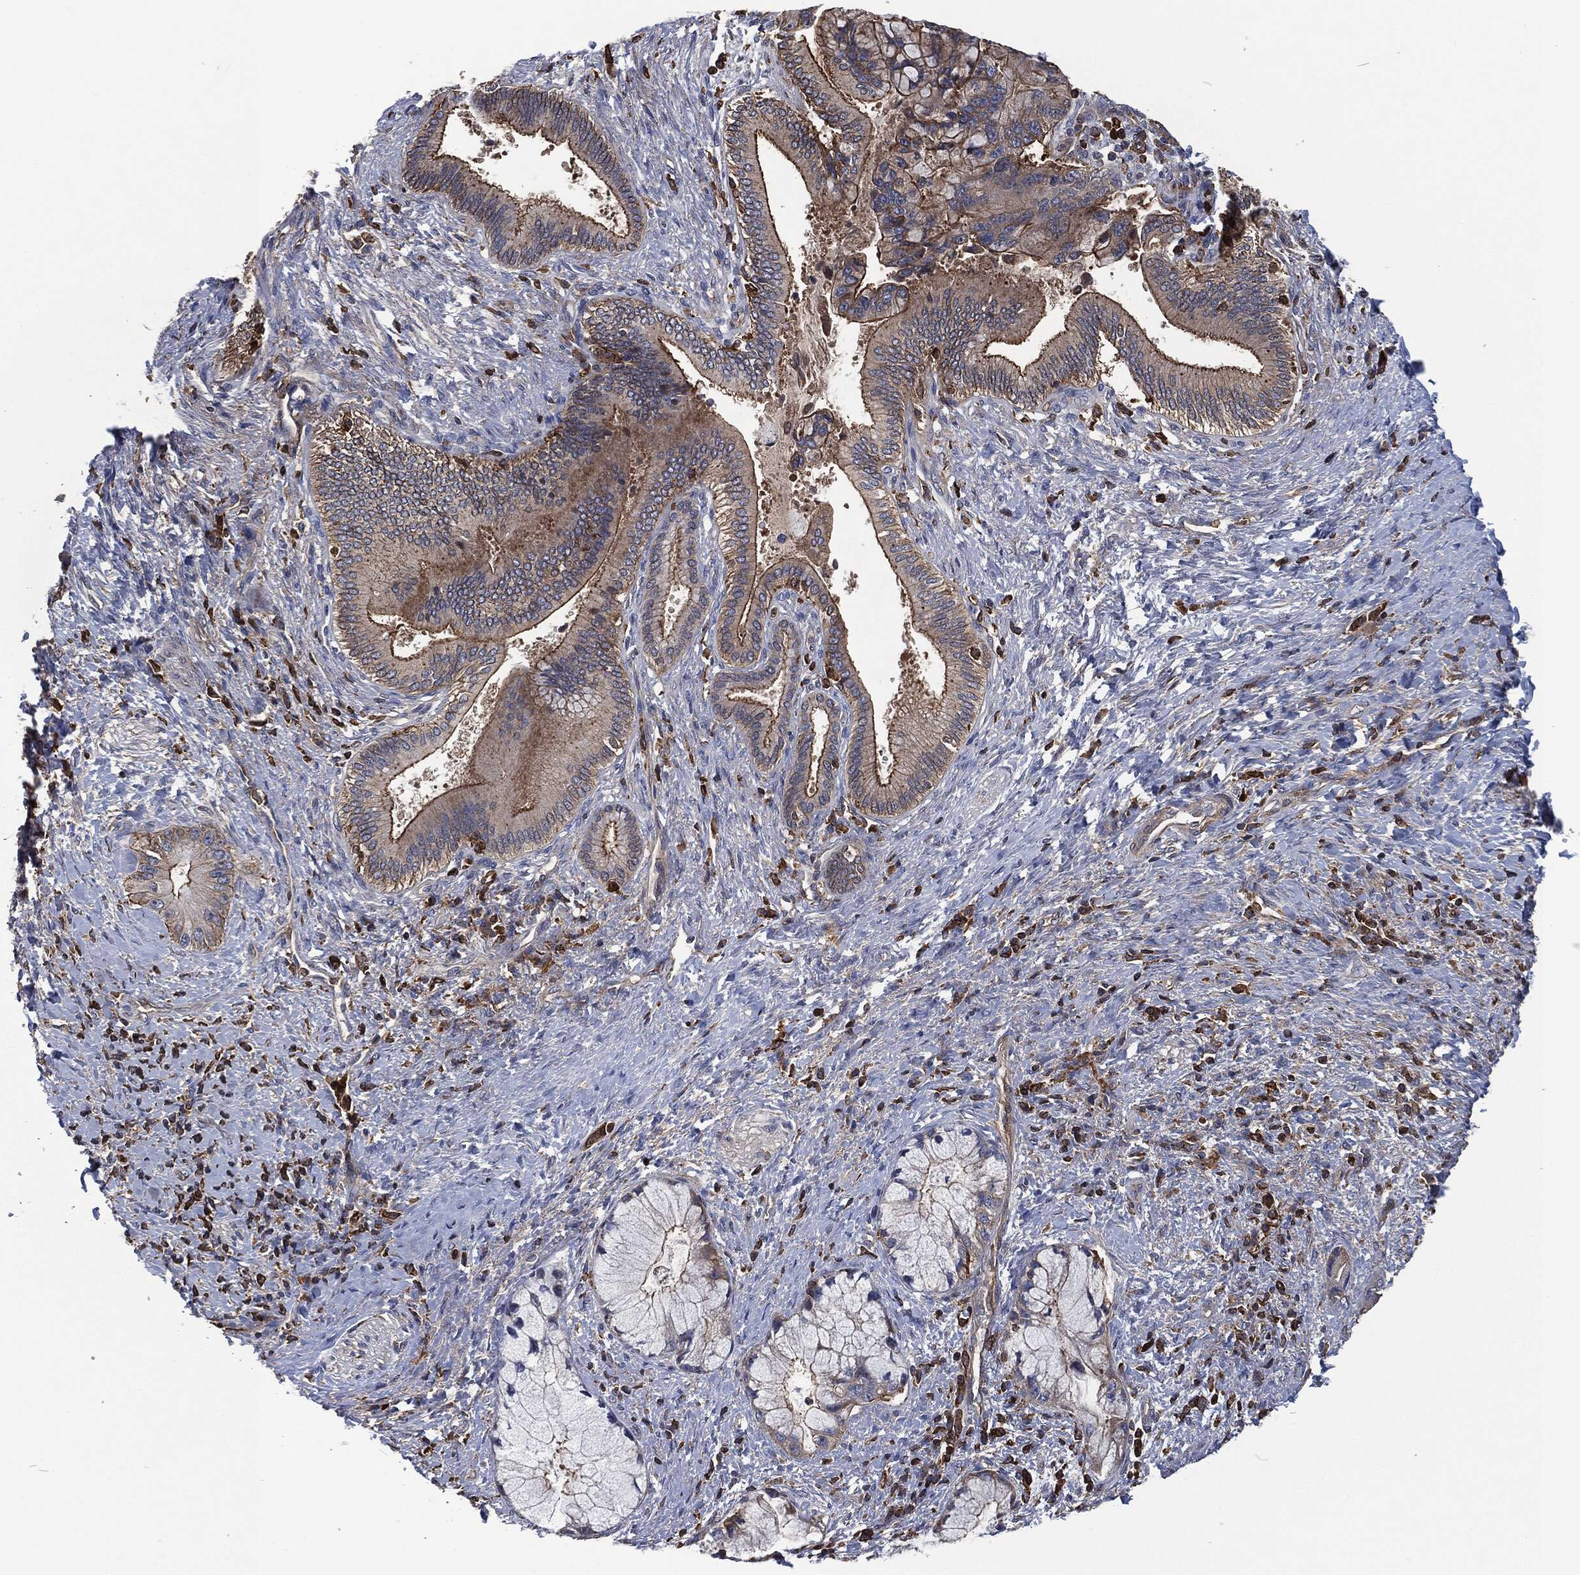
{"staining": {"intensity": "strong", "quantity": "<25%", "location": "cytoplasmic/membranous"}, "tissue": "liver cancer", "cell_type": "Tumor cells", "image_type": "cancer", "snomed": [{"axis": "morphology", "description": "Normal tissue, NOS"}, {"axis": "morphology", "description": "Cholangiocarcinoma"}, {"axis": "topography", "description": "Liver"}, {"axis": "topography", "description": "Peripheral nerve tissue"}], "caption": "Immunohistochemical staining of liver cancer demonstrates strong cytoplasmic/membranous protein expression in approximately <25% of tumor cells.", "gene": "LGALS9", "patient": {"sex": "male", "age": 50}}